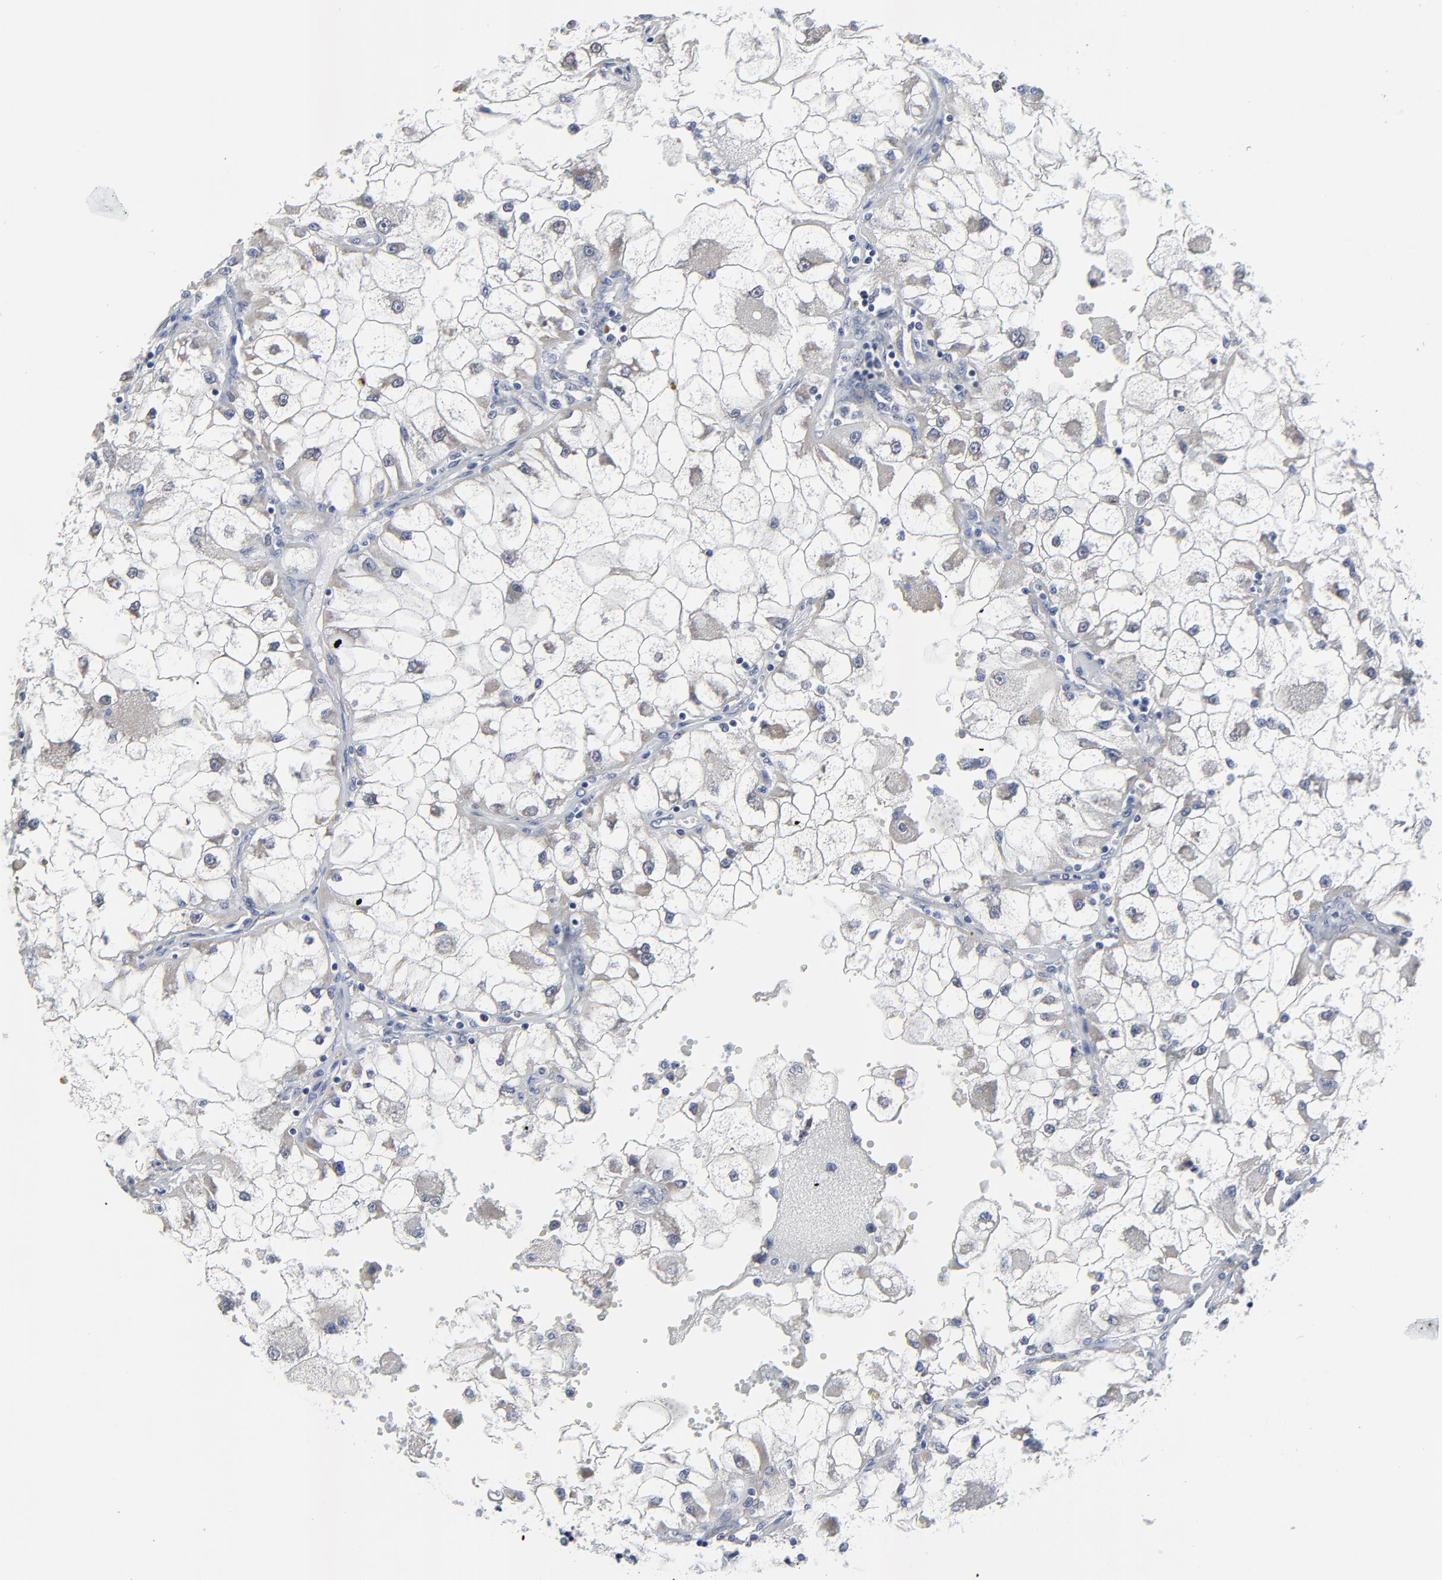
{"staining": {"intensity": "negative", "quantity": "none", "location": "none"}, "tissue": "renal cancer", "cell_type": "Tumor cells", "image_type": "cancer", "snomed": [{"axis": "morphology", "description": "Adenocarcinoma, NOS"}, {"axis": "topography", "description": "Kidney"}], "caption": "Tumor cells show no significant expression in renal adenocarcinoma. Brightfield microscopy of immunohistochemistry stained with DAB (3,3'-diaminobenzidine) (brown) and hematoxylin (blue), captured at high magnification.", "gene": "NLGN3", "patient": {"sex": "female", "age": 73}}